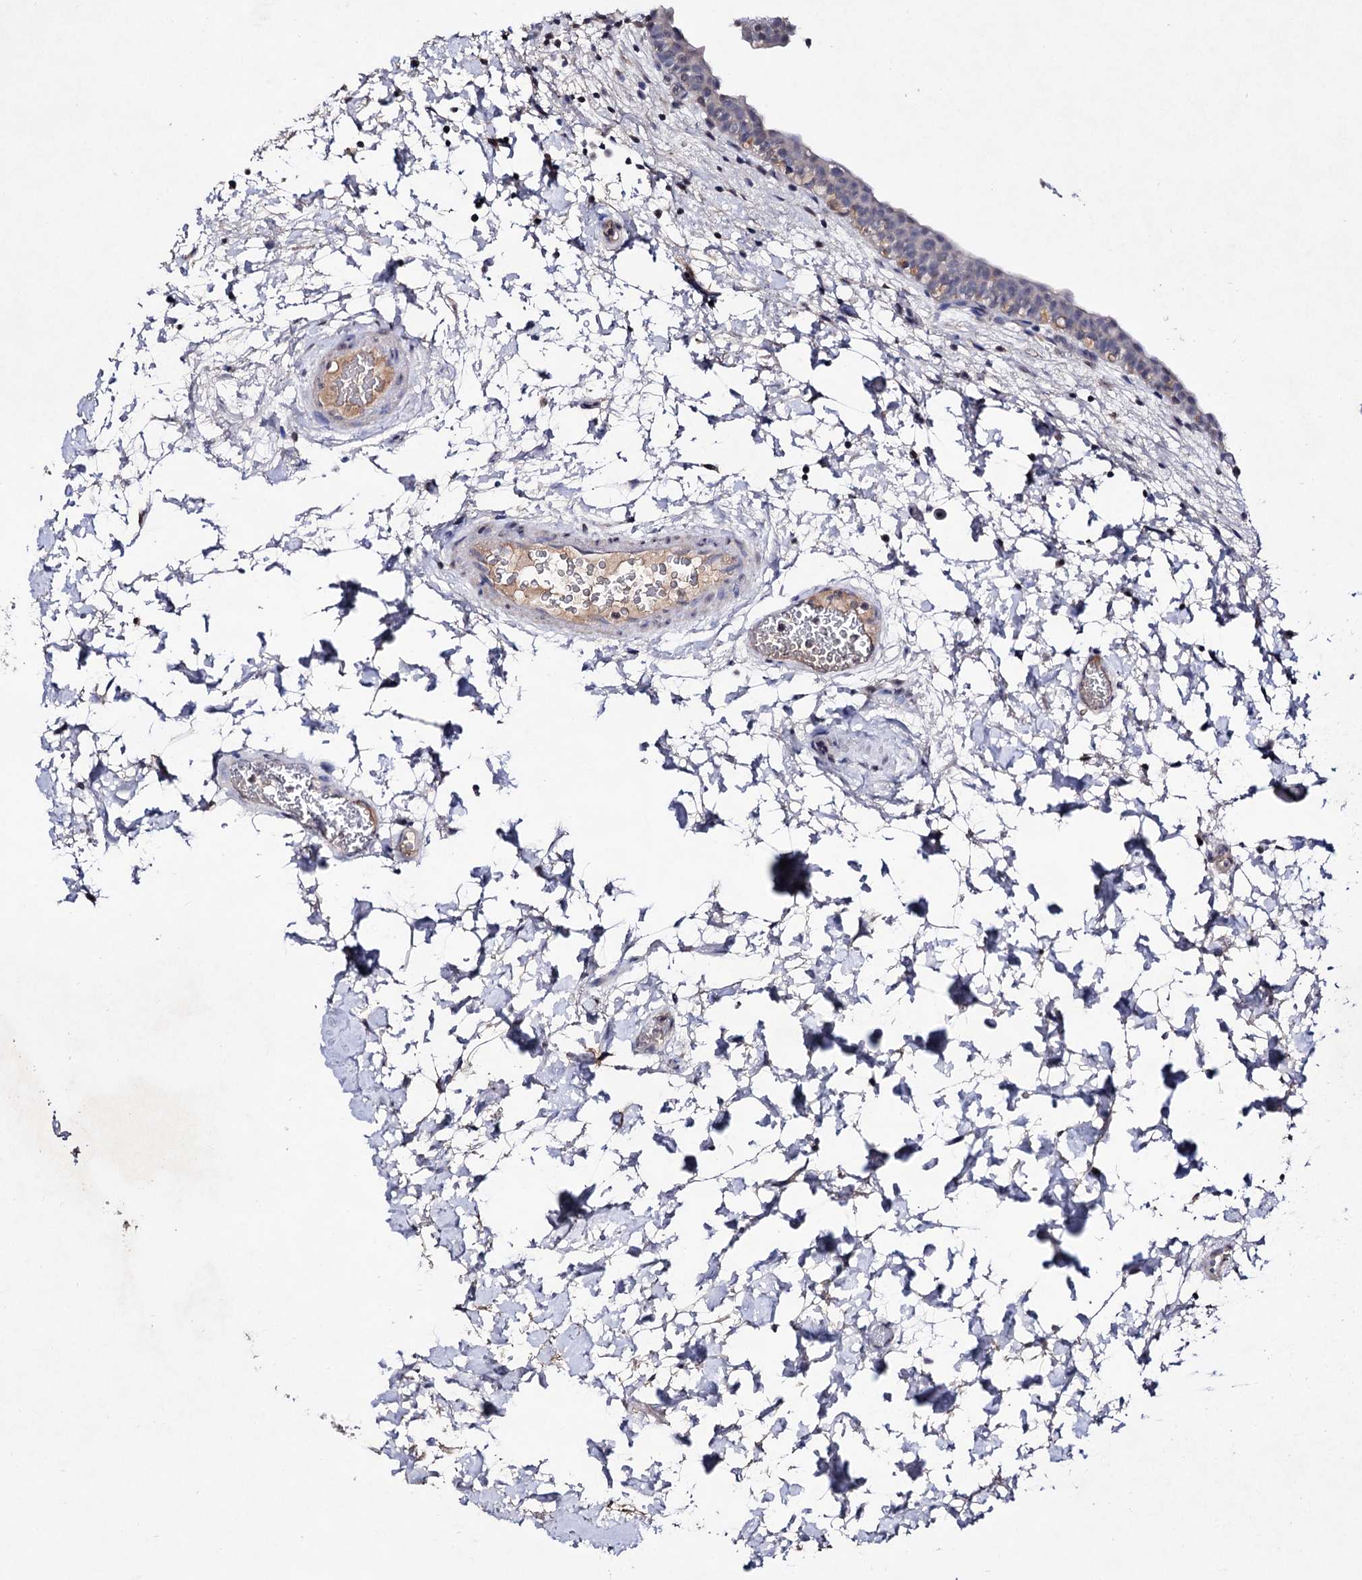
{"staining": {"intensity": "negative", "quantity": "none", "location": "none"}, "tissue": "urinary bladder", "cell_type": "Urothelial cells", "image_type": "normal", "snomed": [{"axis": "morphology", "description": "Normal tissue, NOS"}, {"axis": "topography", "description": "Urinary bladder"}], "caption": "The IHC histopathology image has no significant expression in urothelial cells of urinary bladder.", "gene": "PLIN1", "patient": {"sex": "male", "age": 83}}